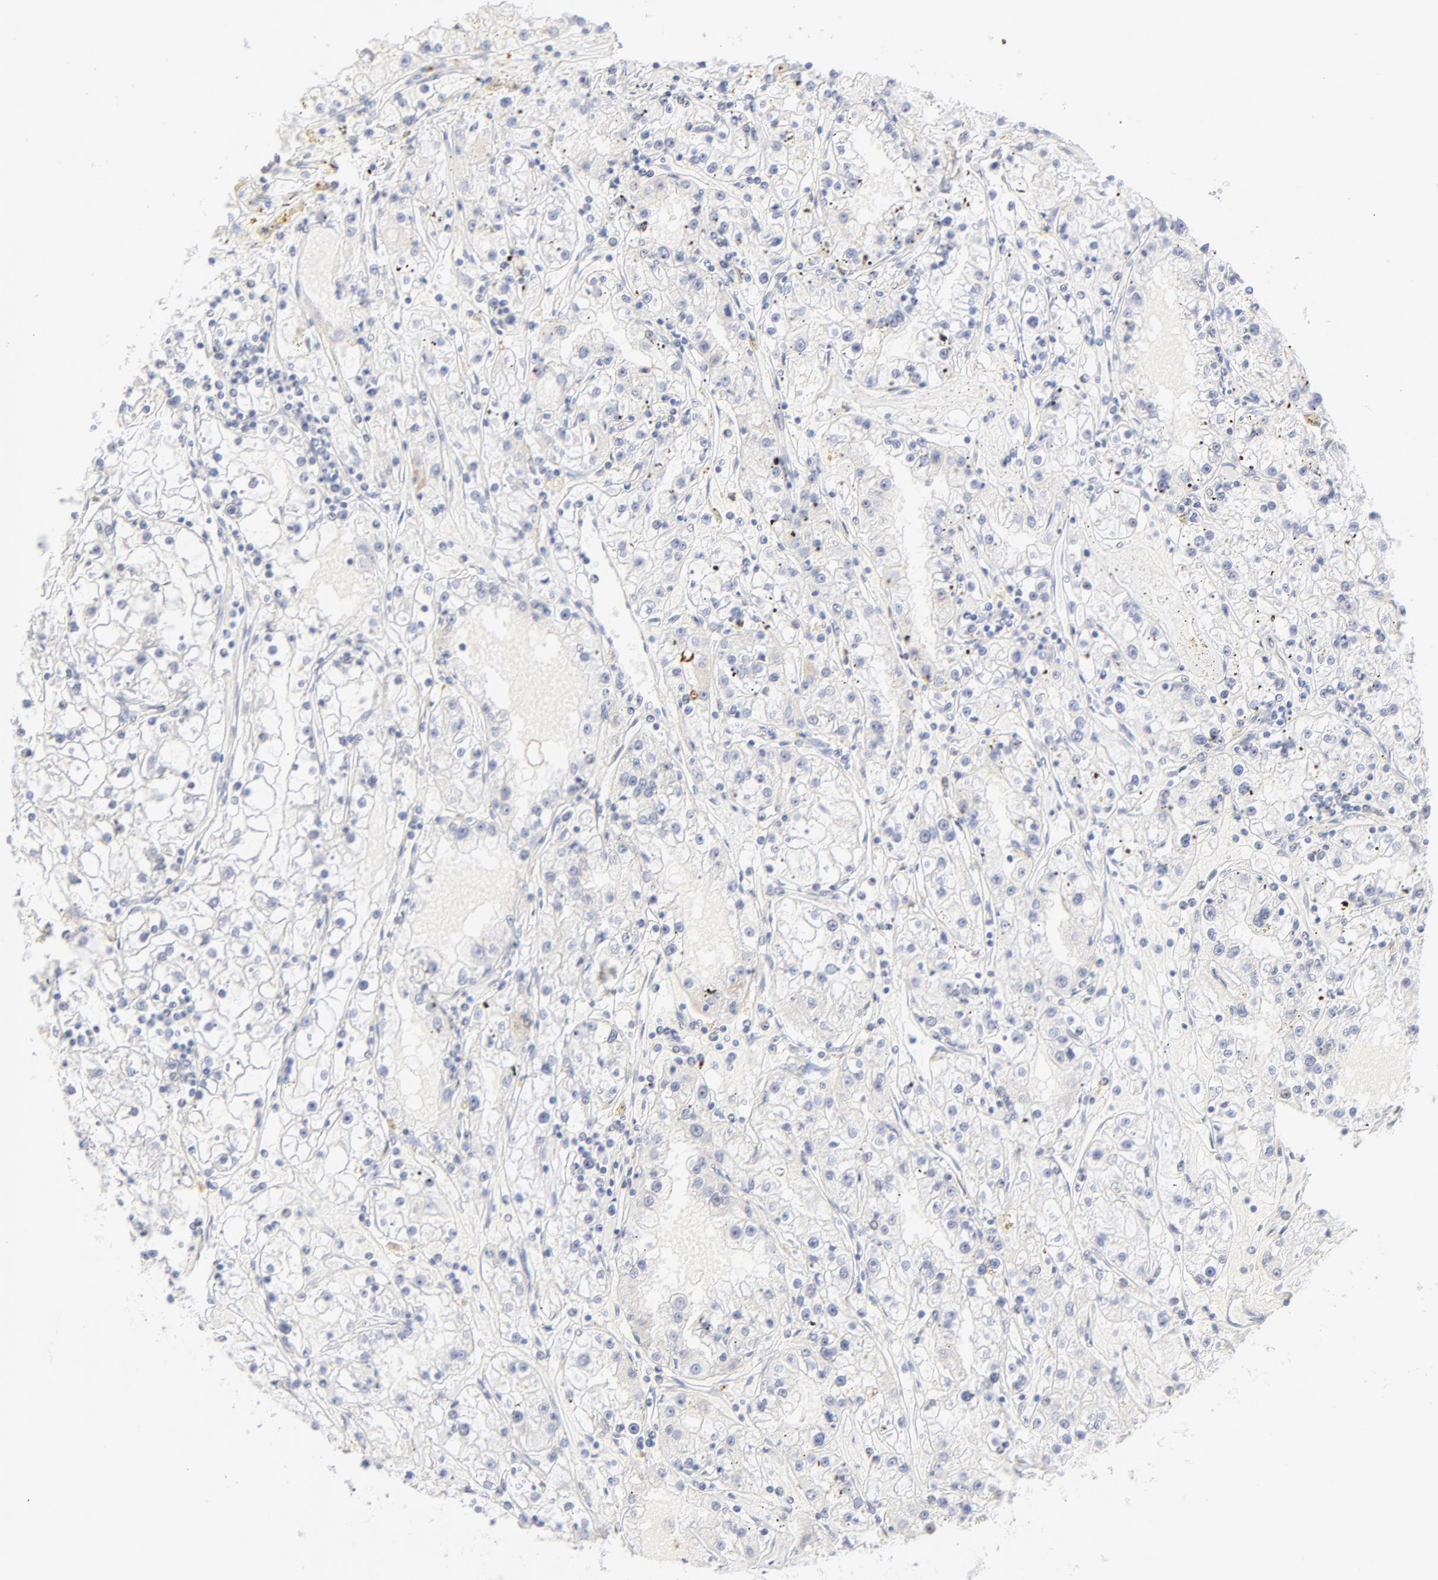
{"staining": {"intensity": "negative", "quantity": "none", "location": "none"}, "tissue": "renal cancer", "cell_type": "Tumor cells", "image_type": "cancer", "snomed": [{"axis": "morphology", "description": "Adenocarcinoma, NOS"}, {"axis": "topography", "description": "Kidney"}], "caption": "The image demonstrates no staining of tumor cells in renal adenocarcinoma. (DAB IHC visualized using brightfield microscopy, high magnification).", "gene": "ONECUT1", "patient": {"sex": "male", "age": 56}}